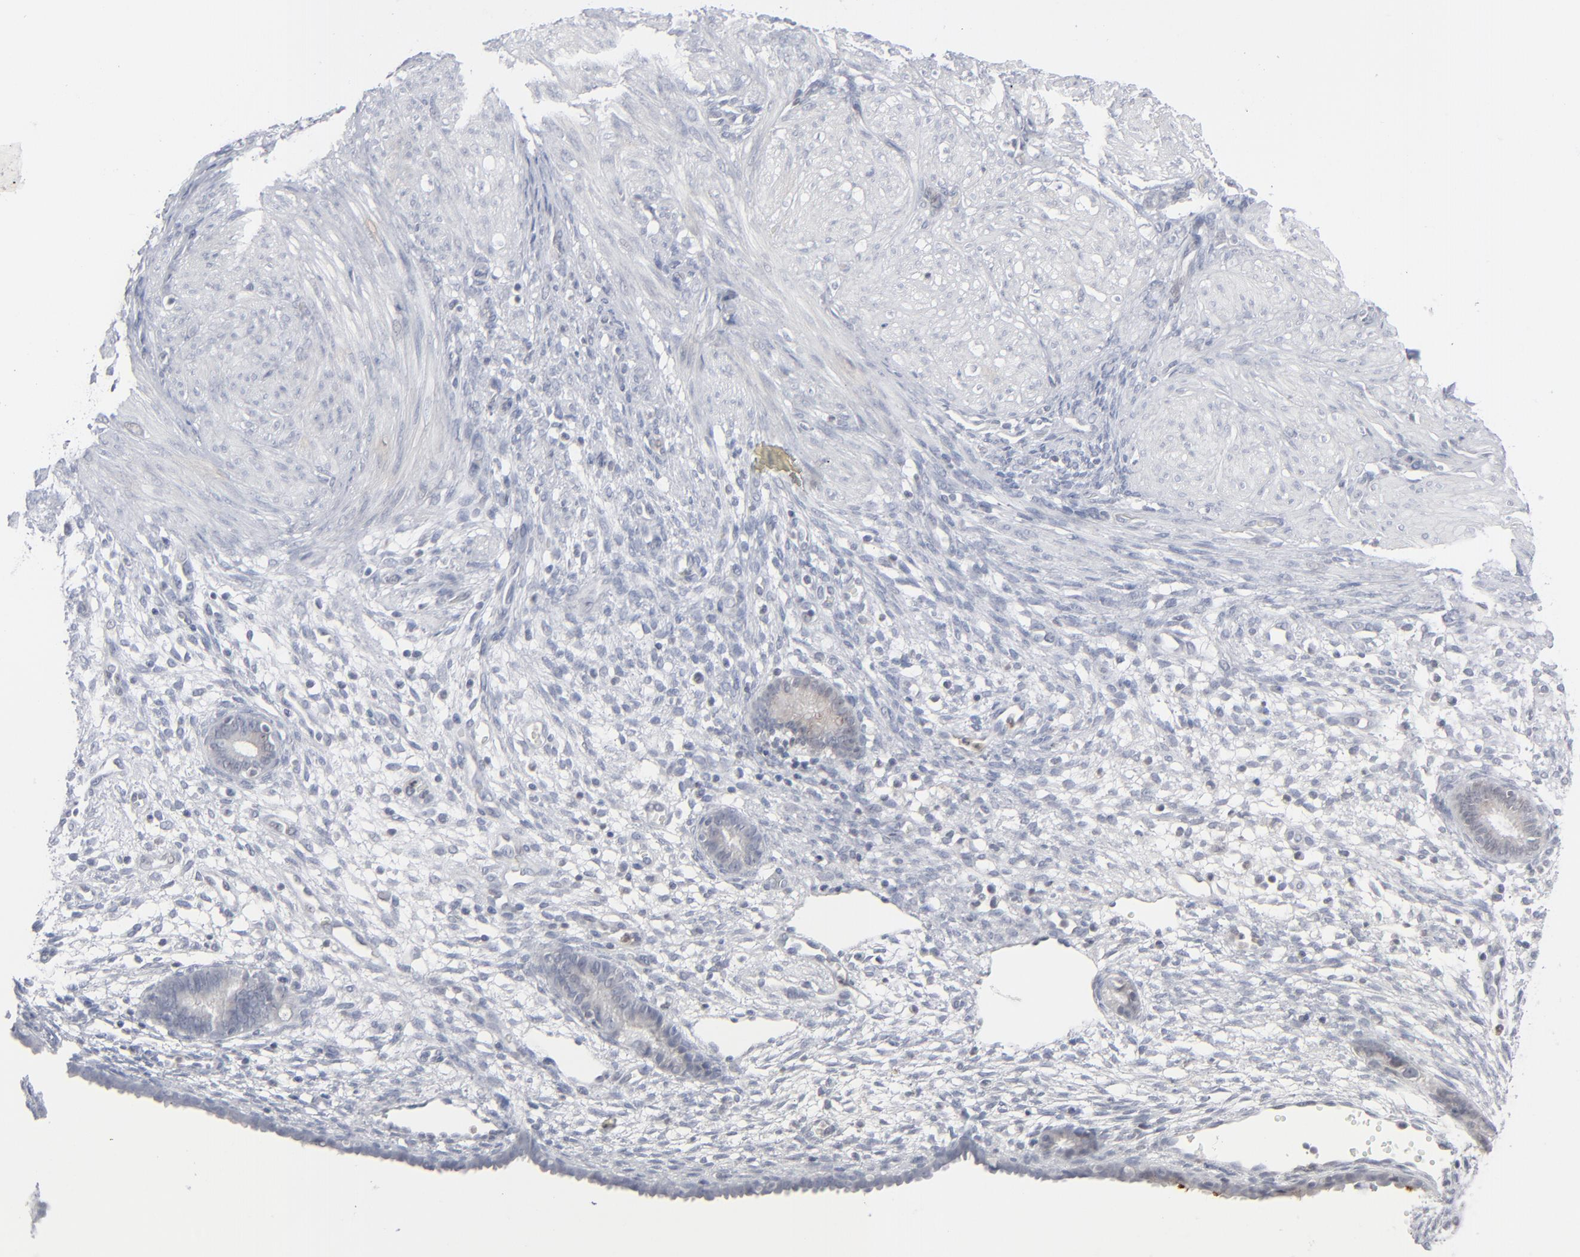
{"staining": {"intensity": "negative", "quantity": "none", "location": "none"}, "tissue": "endometrium", "cell_type": "Cells in endometrial stroma", "image_type": "normal", "snomed": [{"axis": "morphology", "description": "Normal tissue, NOS"}, {"axis": "topography", "description": "Endometrium"}], "caption": "Immunohistochemistry (IHC) micrograph of normal endometrium stained for a protein (brown), which shows no positivity in cells in endometrial stroma.", "gene": "POF1B", "patient": {"sex": "female", "age": 72}}